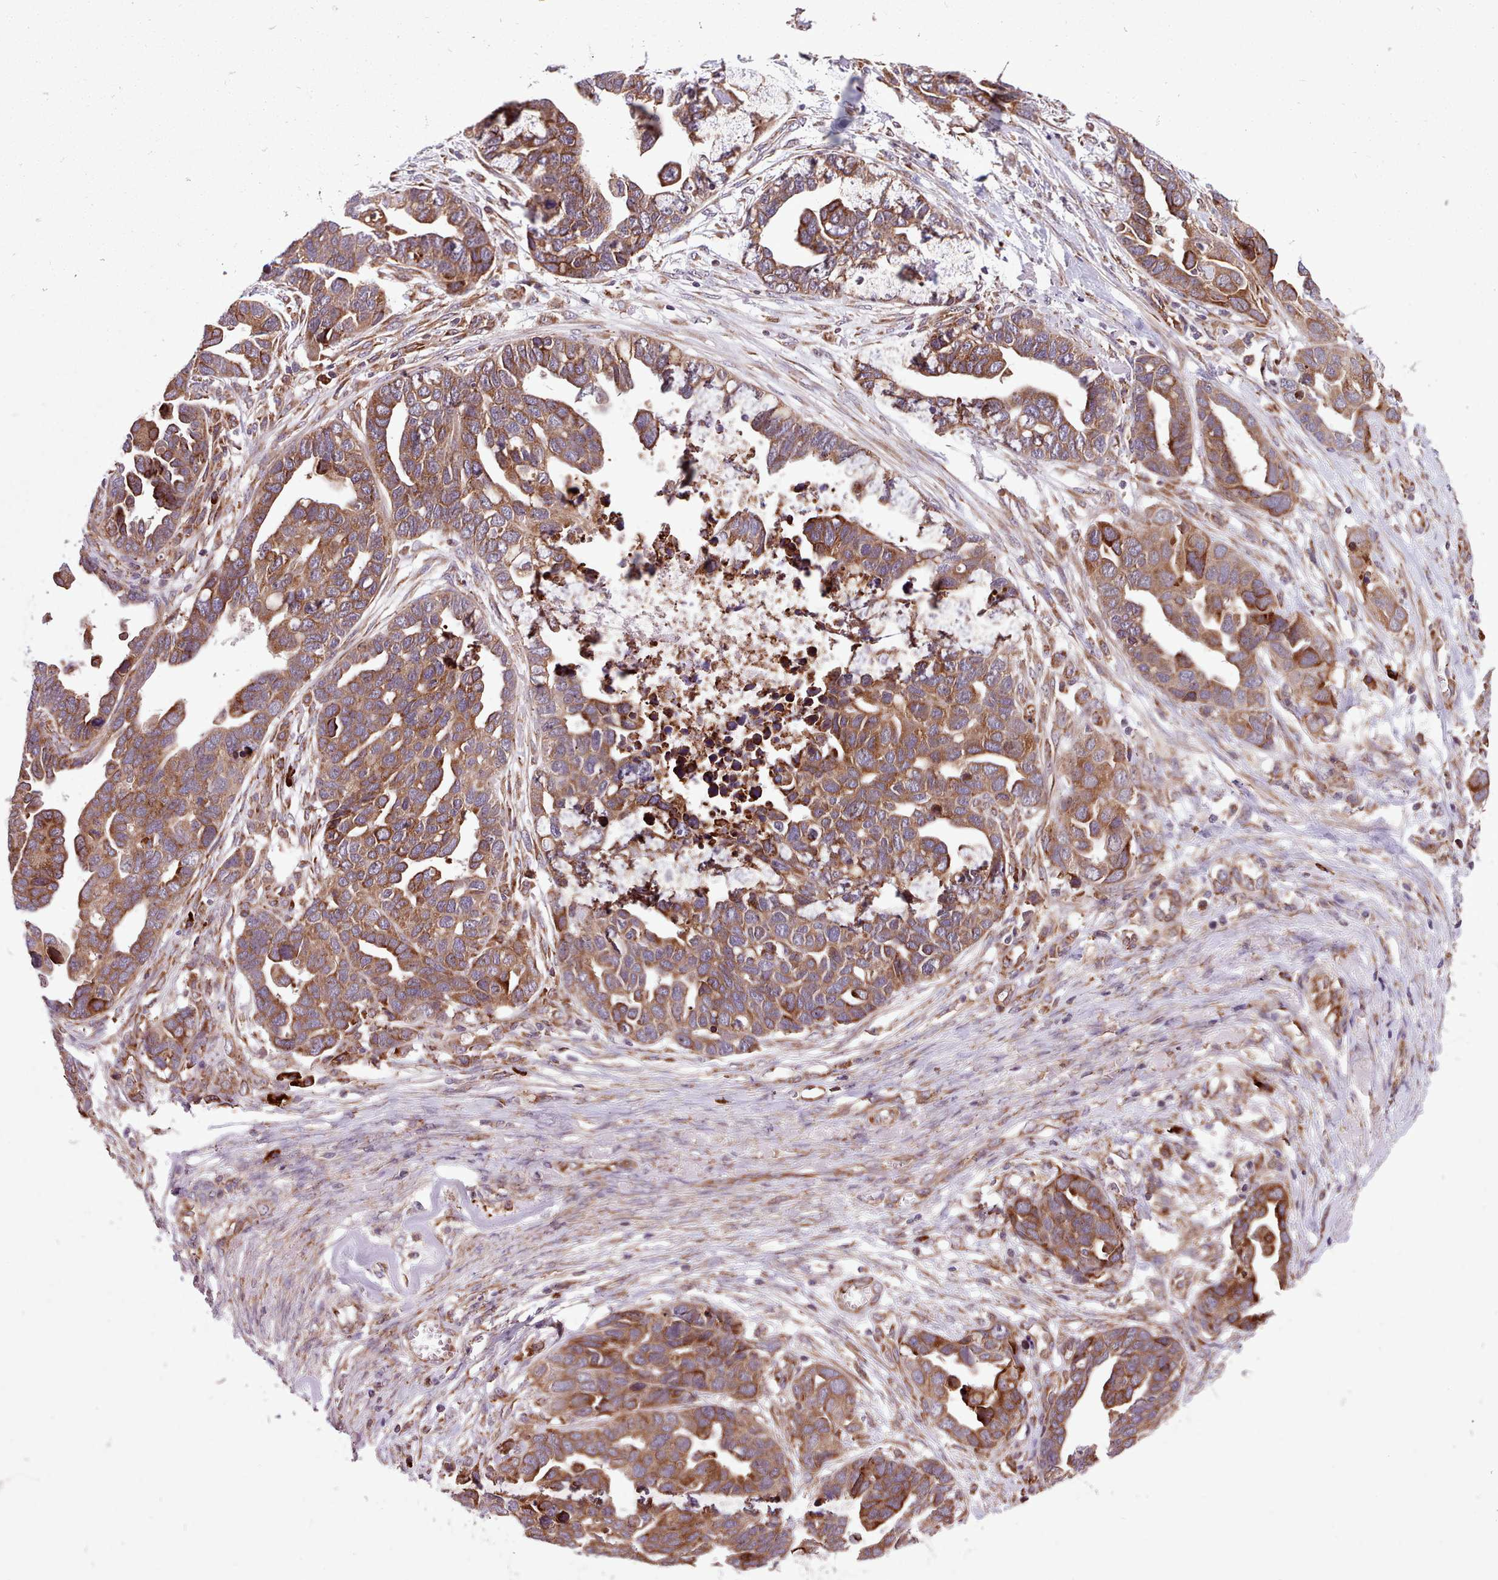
{"staining": {"intensity": "moderate", "quantity": ">75%", "location": "cytoplasmic/membranous"}, "tissue": "ovarian cancer", "cell_type": "Tumor cells", "image_type": "cancer", "snomed": [{"axis": "morphology", "description": "Cystadenocarcinoma, serous, NOS"}, {"axis": "topography", "description": "Ovary"}], "caption": "Approximately >75% of tumor cells in ovarian cancer exhibit moderate cytoplasmic/membranous protein positivity as visualized by brown immunohistochemical staining.", "gene": "TTLL3", "patient": {"sex": "female", "age": 54}}